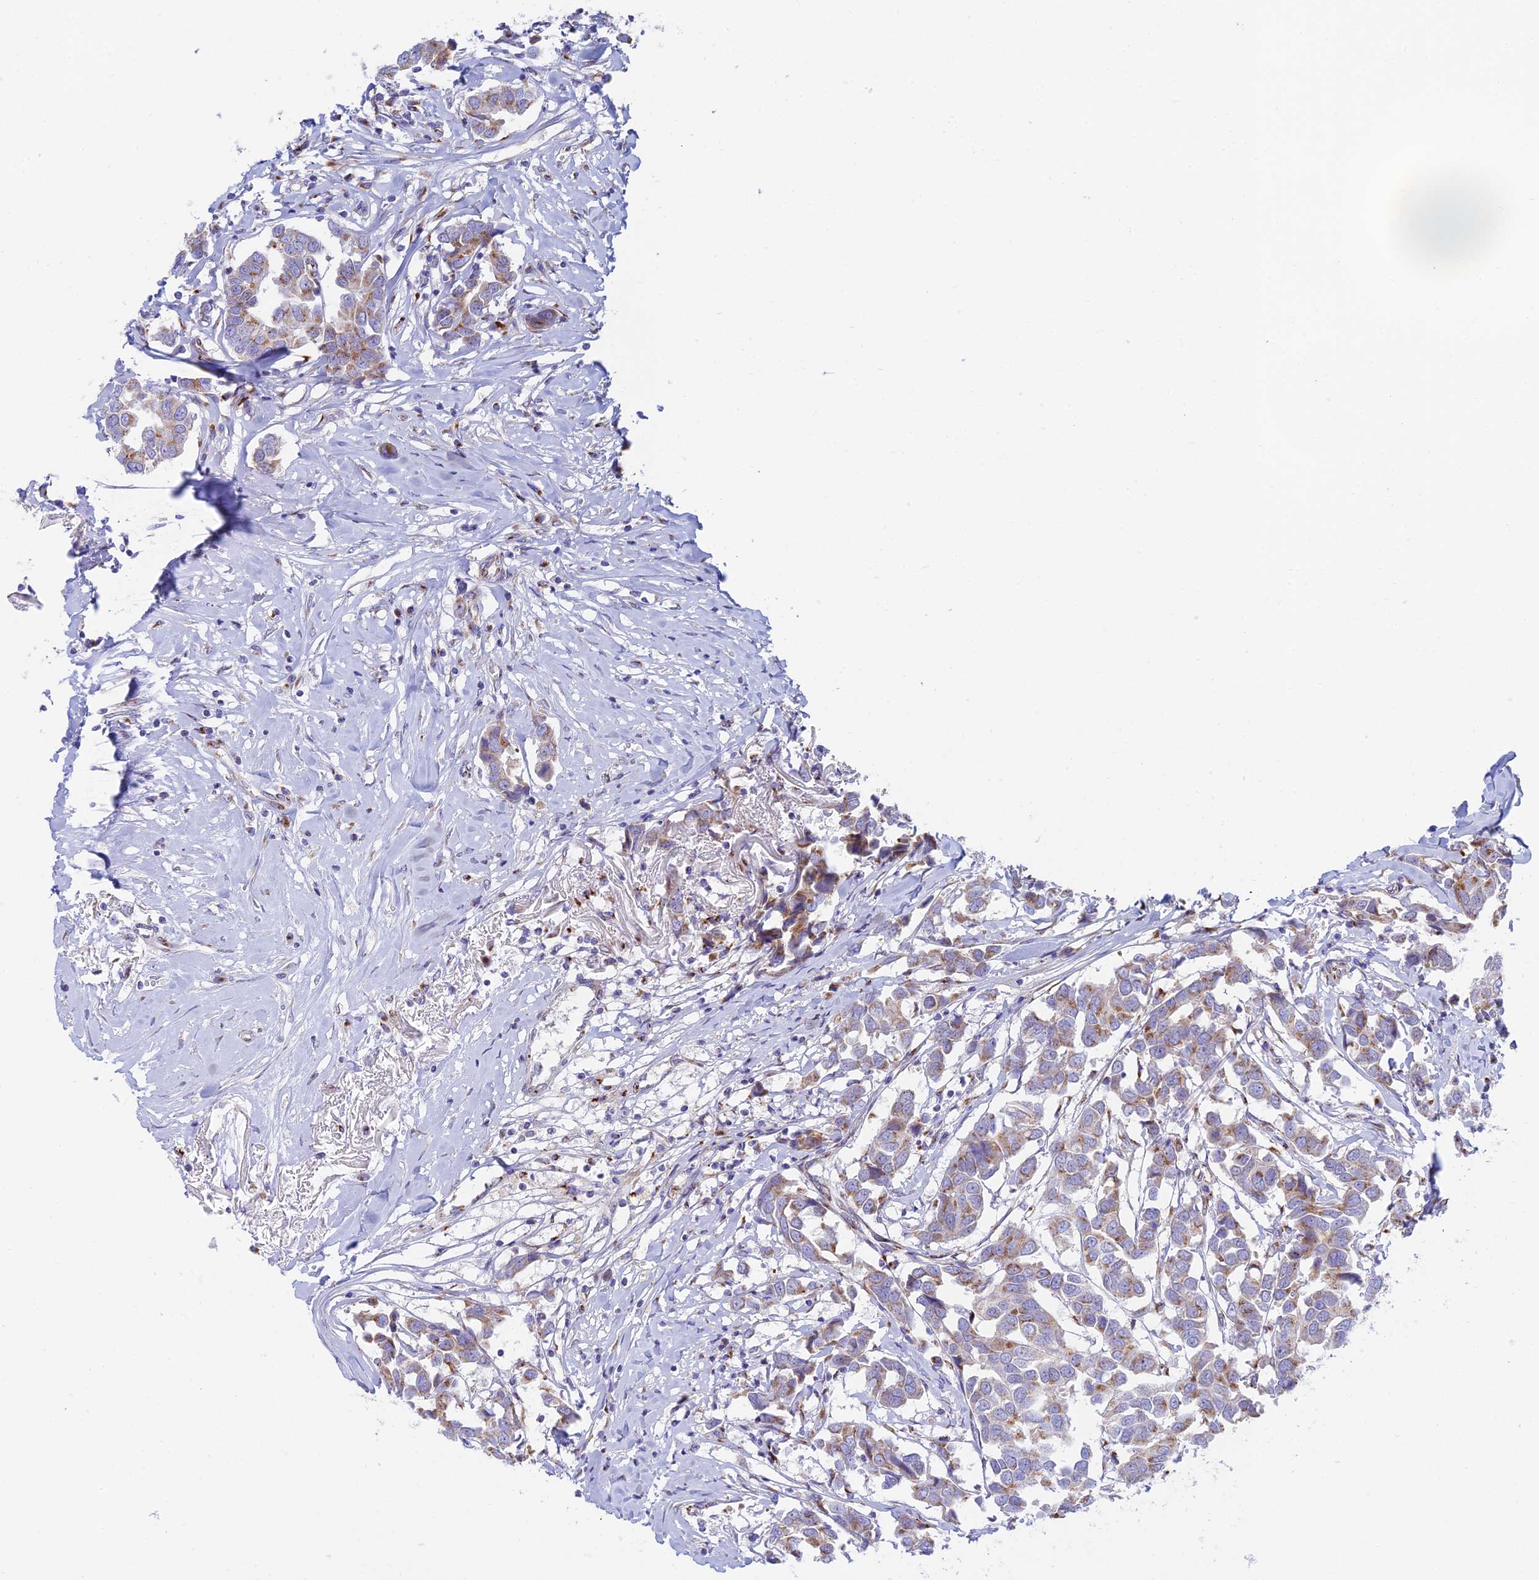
{"staining": {"intensity": "moderate", "quantity": "25%-75%", "location": "cytoplasmic/membranous"}, "tissue": "breast cancer", "cell_type": "Tumor cells", "image_type": "cancer", "snomed": [{"axis": "morphology", "description": "Duct carcinoma"}, {"axis": "topography", "description": "Breast"}], "caption": "Immunohistochemistry (IHC) (DAB (3,3'-diaminobenzidine)) staining of infiltrating ductal carcinoma (breast) exhibits moderate cytoplasmic/membranous protein positivity in about 25%-75% of tumor cells.", "gene": "HS2ST1", "patient": {"sex": "female", "age": 80}}